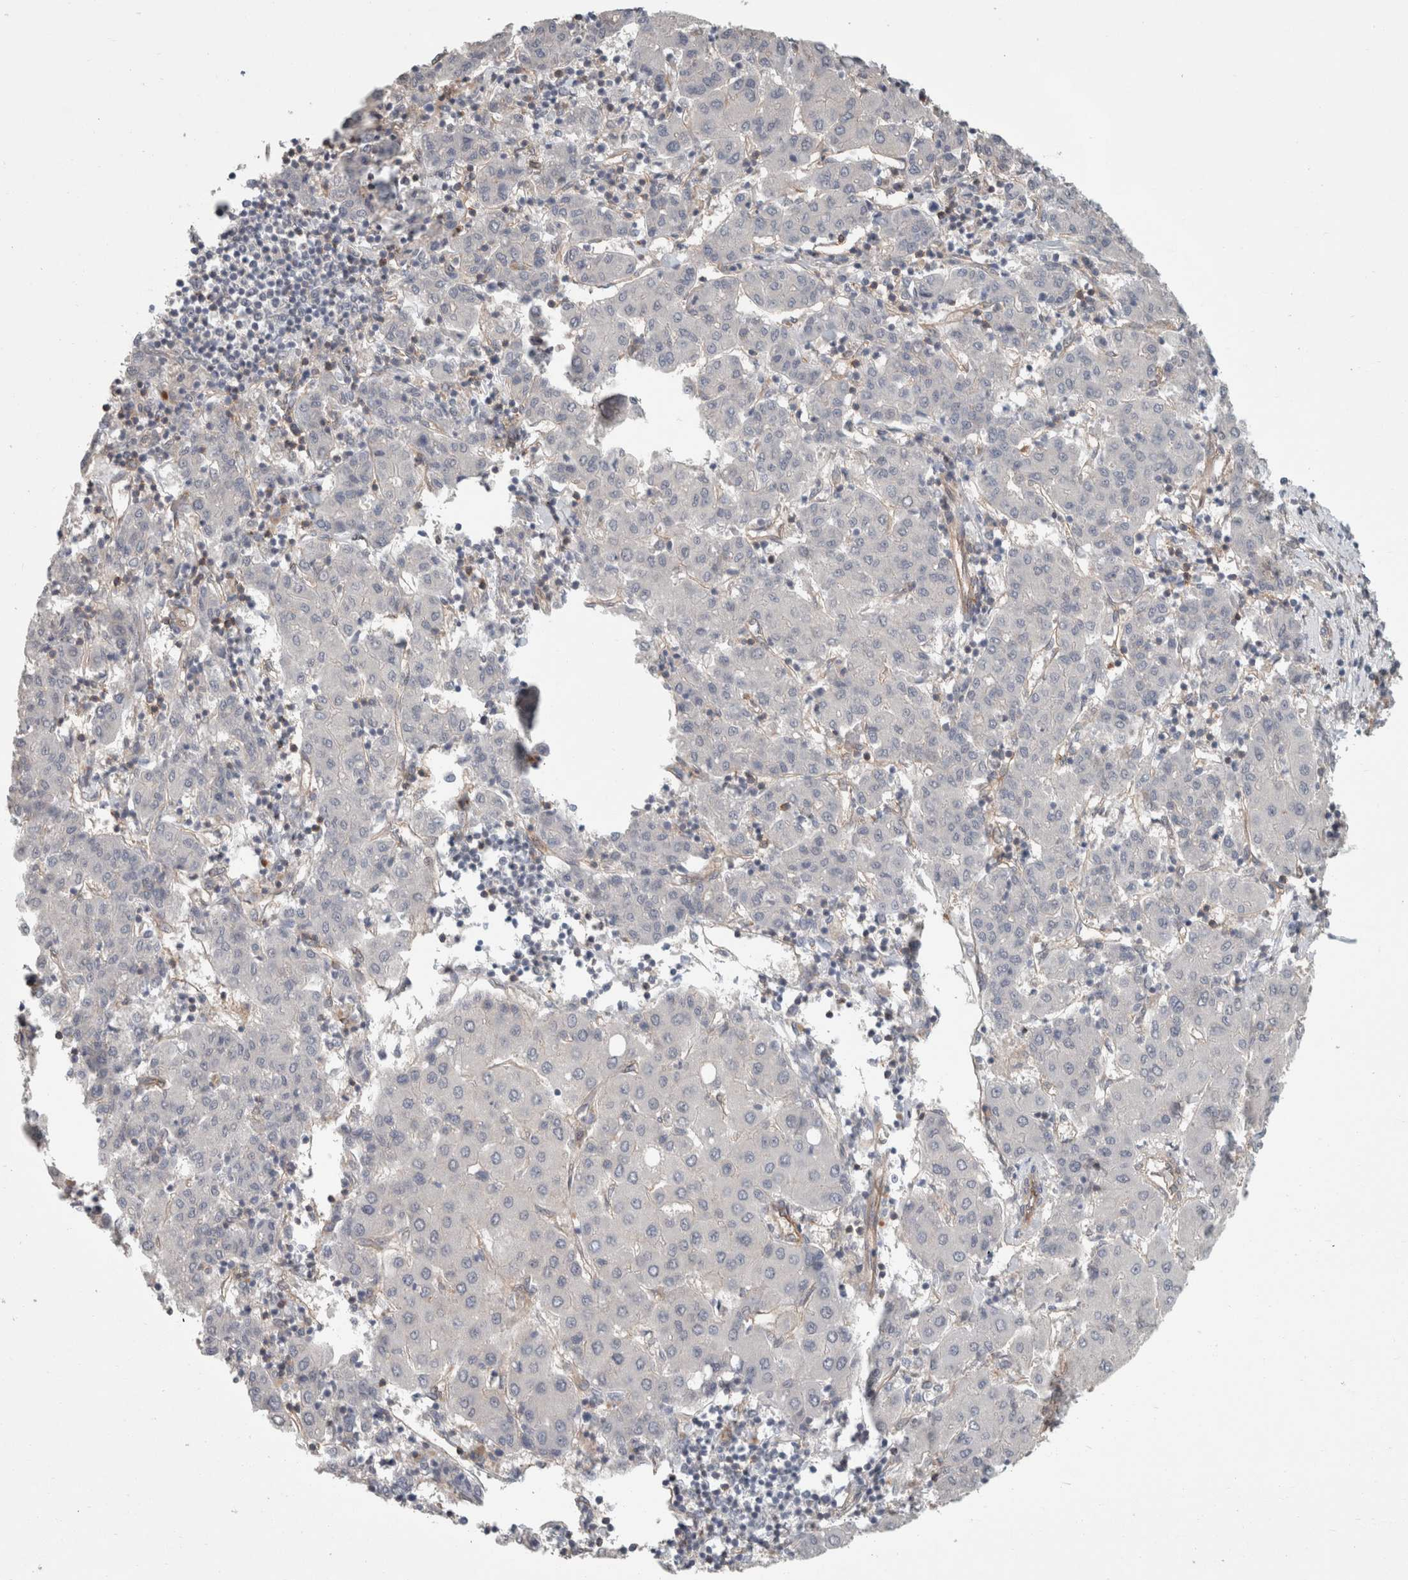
{"staining": {"intensity": "negative", "quantity": "none", "location": "none"}, "tissue": "liver cancer", "cell_type": "Tumor cells", "image_type": "cancer", "snomed": [{"axis": "morphology", "description": "Carcinoma, Hepatocellular, NOS"}, {"axis": "topography", "description": "Liver"}], "caption": "Protein analysis of liver cancer (hepatocellular carcinoma) exhibits no significant expression in tumor cells. (Brightfield microscopy of DAB IHC at high magnification).", "gene": "RASAL2", "patient": {"sex": "male", "age": 65}}